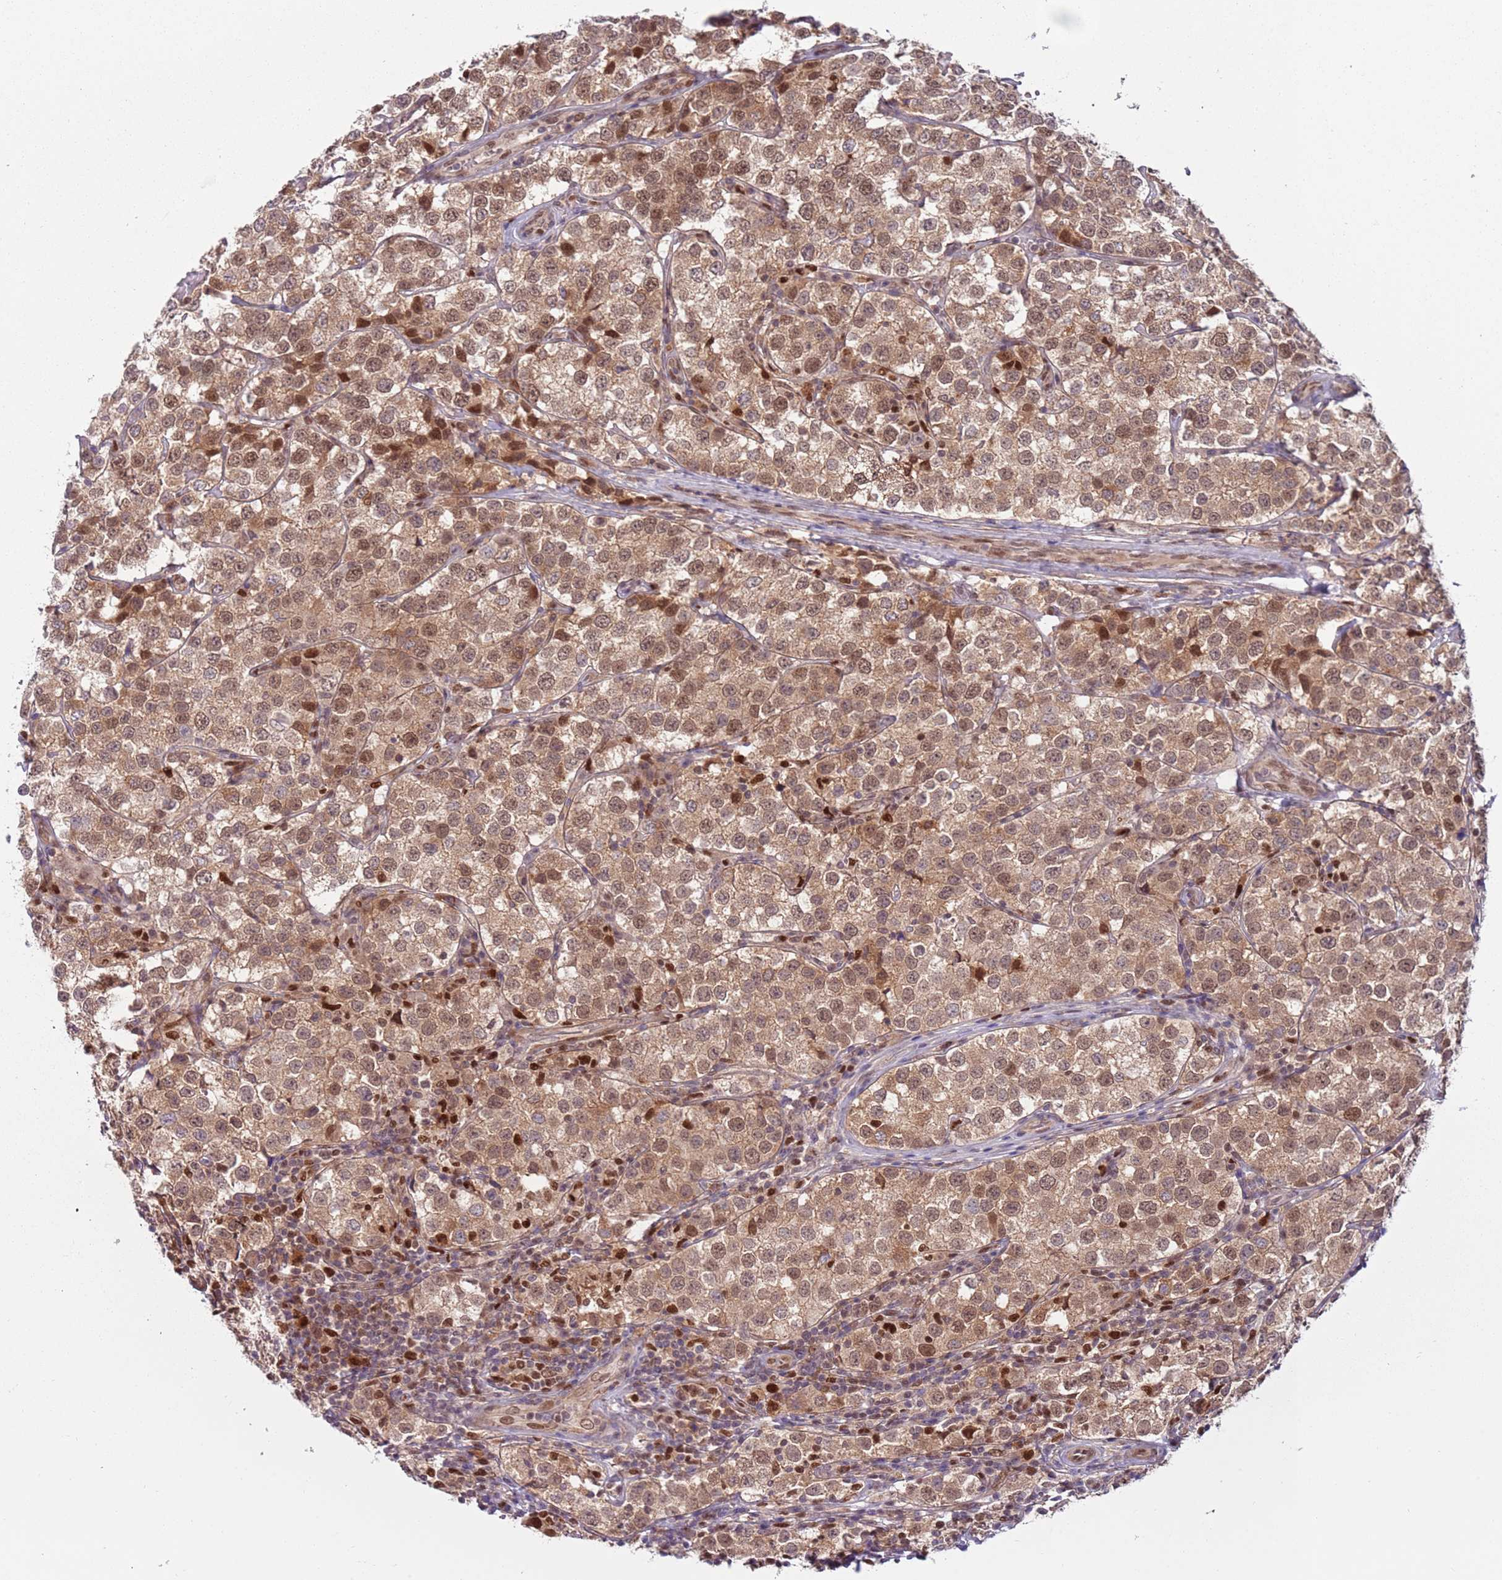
{"staining": {"intensity": "moderate", "quantity": ">75%", "location": "cytoplasmic/membranous,nuclear"}, "tissue": "testis cancer", "cell_type": "Tumor cells", "image_type": "cancer", "snomed": [{"axis": "morphology", "description": "Seminoma, NOS"}, {"axis": "topography", "description": "Testis"}], "caption": "Immunohistochemical staining of testis seminoma displays medium levels of moderate cytoplasmic/membranous and nuclear protein expression in approximately >75% of tumor cells. The staining was performed using DAB, with brown indicating positive protein expression. Nuclei are stained blue with hematoxylin.", "gene": "RMND5B", "patient": {"sex": "male", "age": 34}}